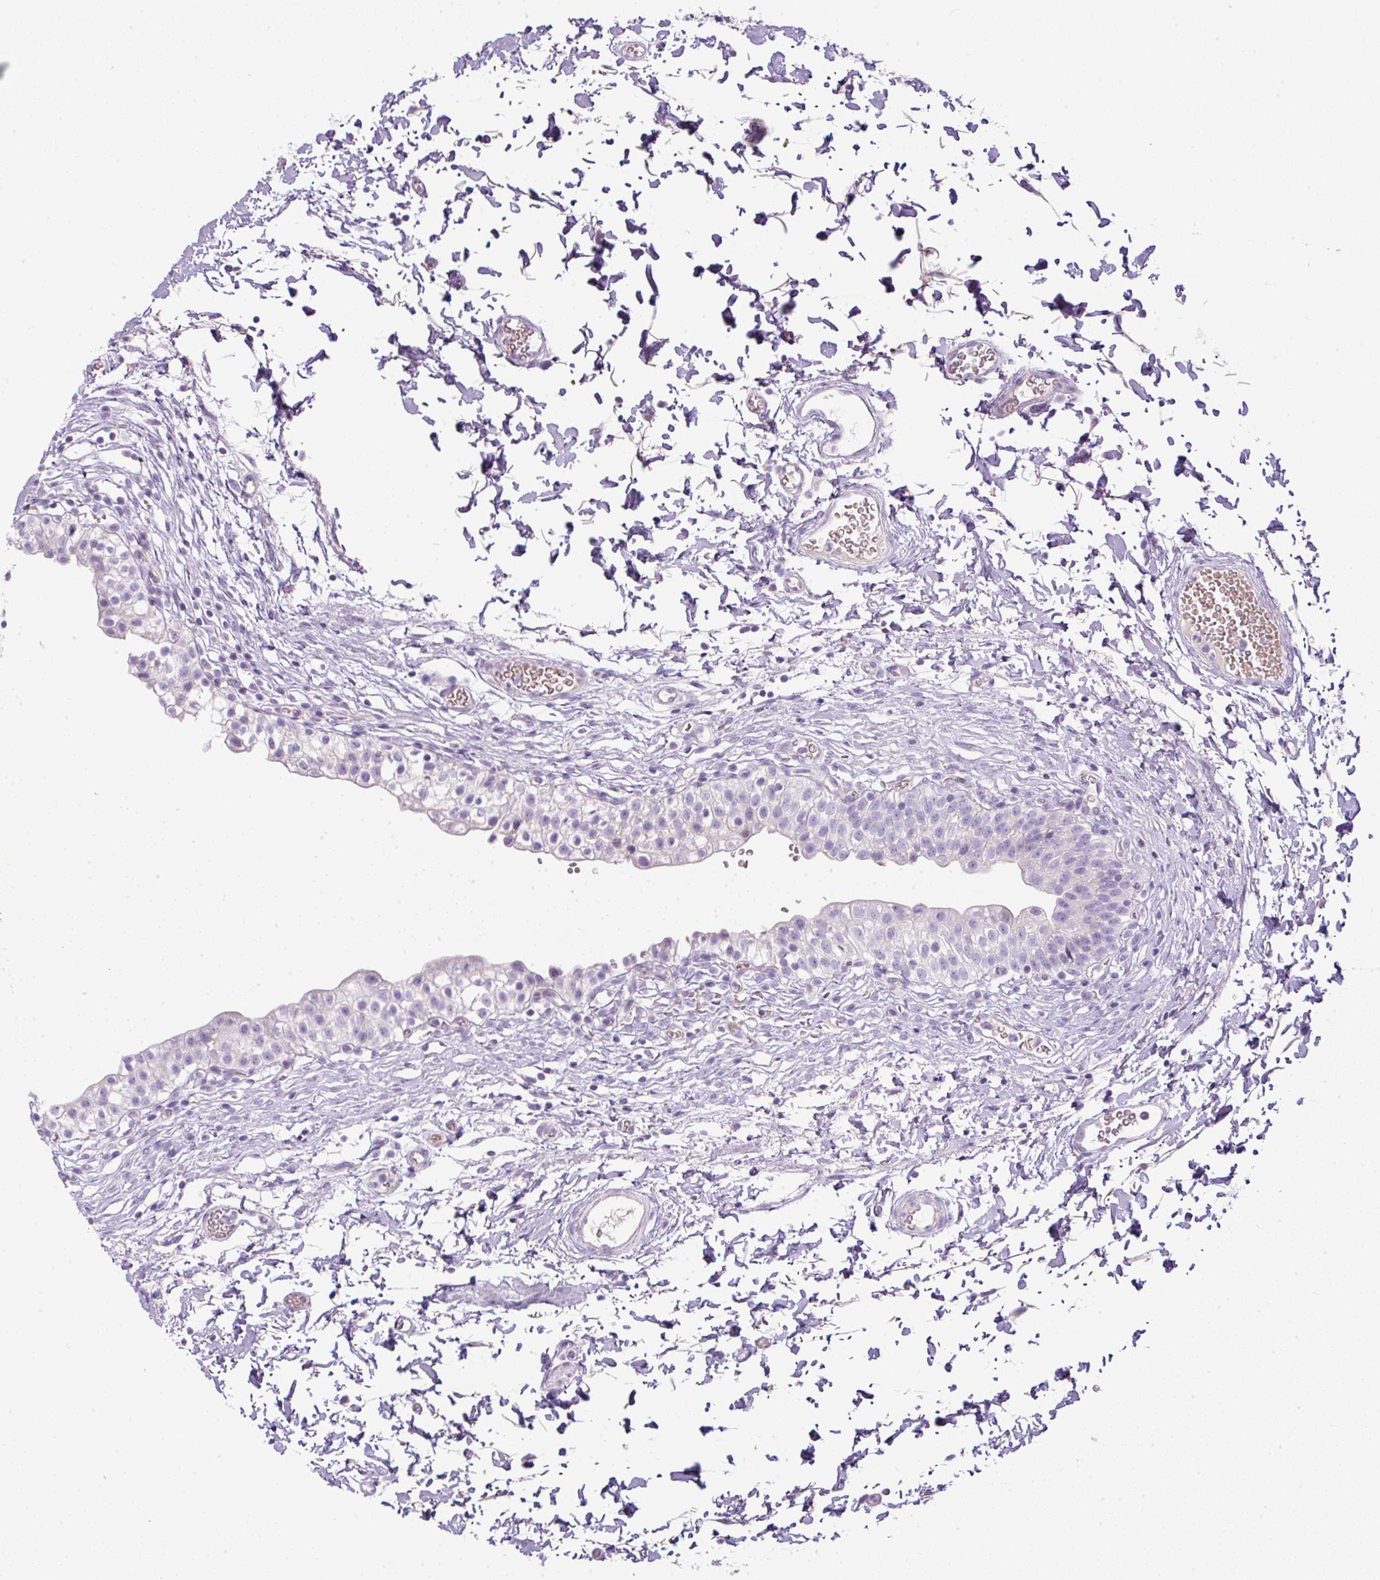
{"staining": {"intensity": "negative", "quantity": "none", "location": "none"}, "tissue": "urinary bladder", "cell_type": "Urothelial cells", "image_type": "normal", "snomed": [{"axis": "morphology", "description": "Normal tissue, NOS"}, {"axis": "topography", "description": "Urinary bladder"}, {"axis": "topography", "description": "Peripheral nerve tissue"}], "caption": "The image reveals no significant positivity in urothelial cells of urinary bladder.", "gene": "FGFBP3", "patient": {"sex": "male", "age": 55}}